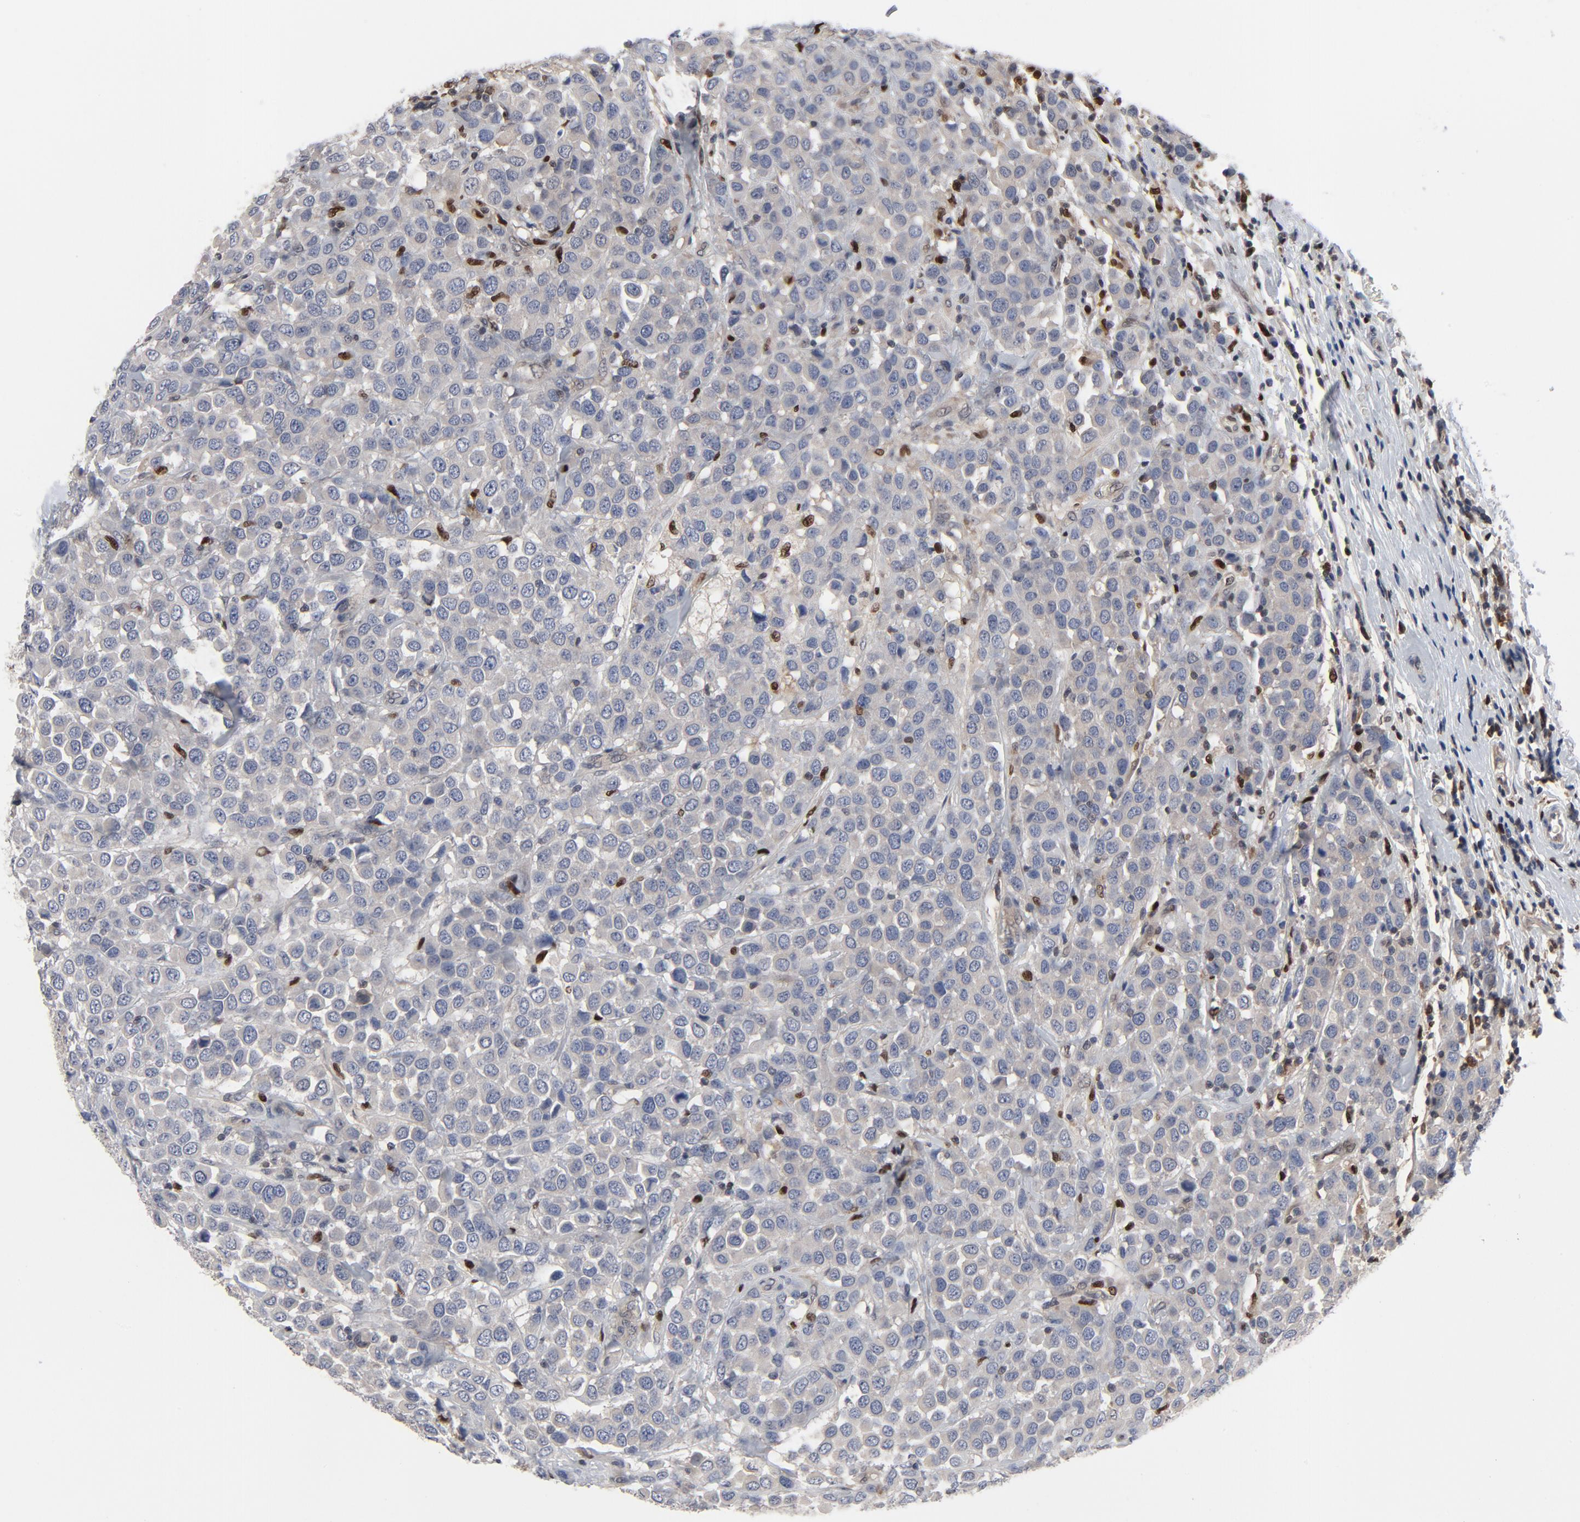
{"staining": {"intensity": "negative", "quantity": "none", "location": "none"}, "tissue": "breast cancer", "cell_type": "Tumor cells", "image_type": "cancer", "snomed": [{"axis": "morphology", "description": "Duct carcinoma"}, {"axis": "topography", "description": "Breast"}], "caption": "Immunohistochemistry micrograph of human invasive ductal carcinoma (breast) stained for a protein (brown), which demonstrates no staining in tumor cells.", "gene": "NFKB1", "patient": {"sex": "female", "age": 61}}